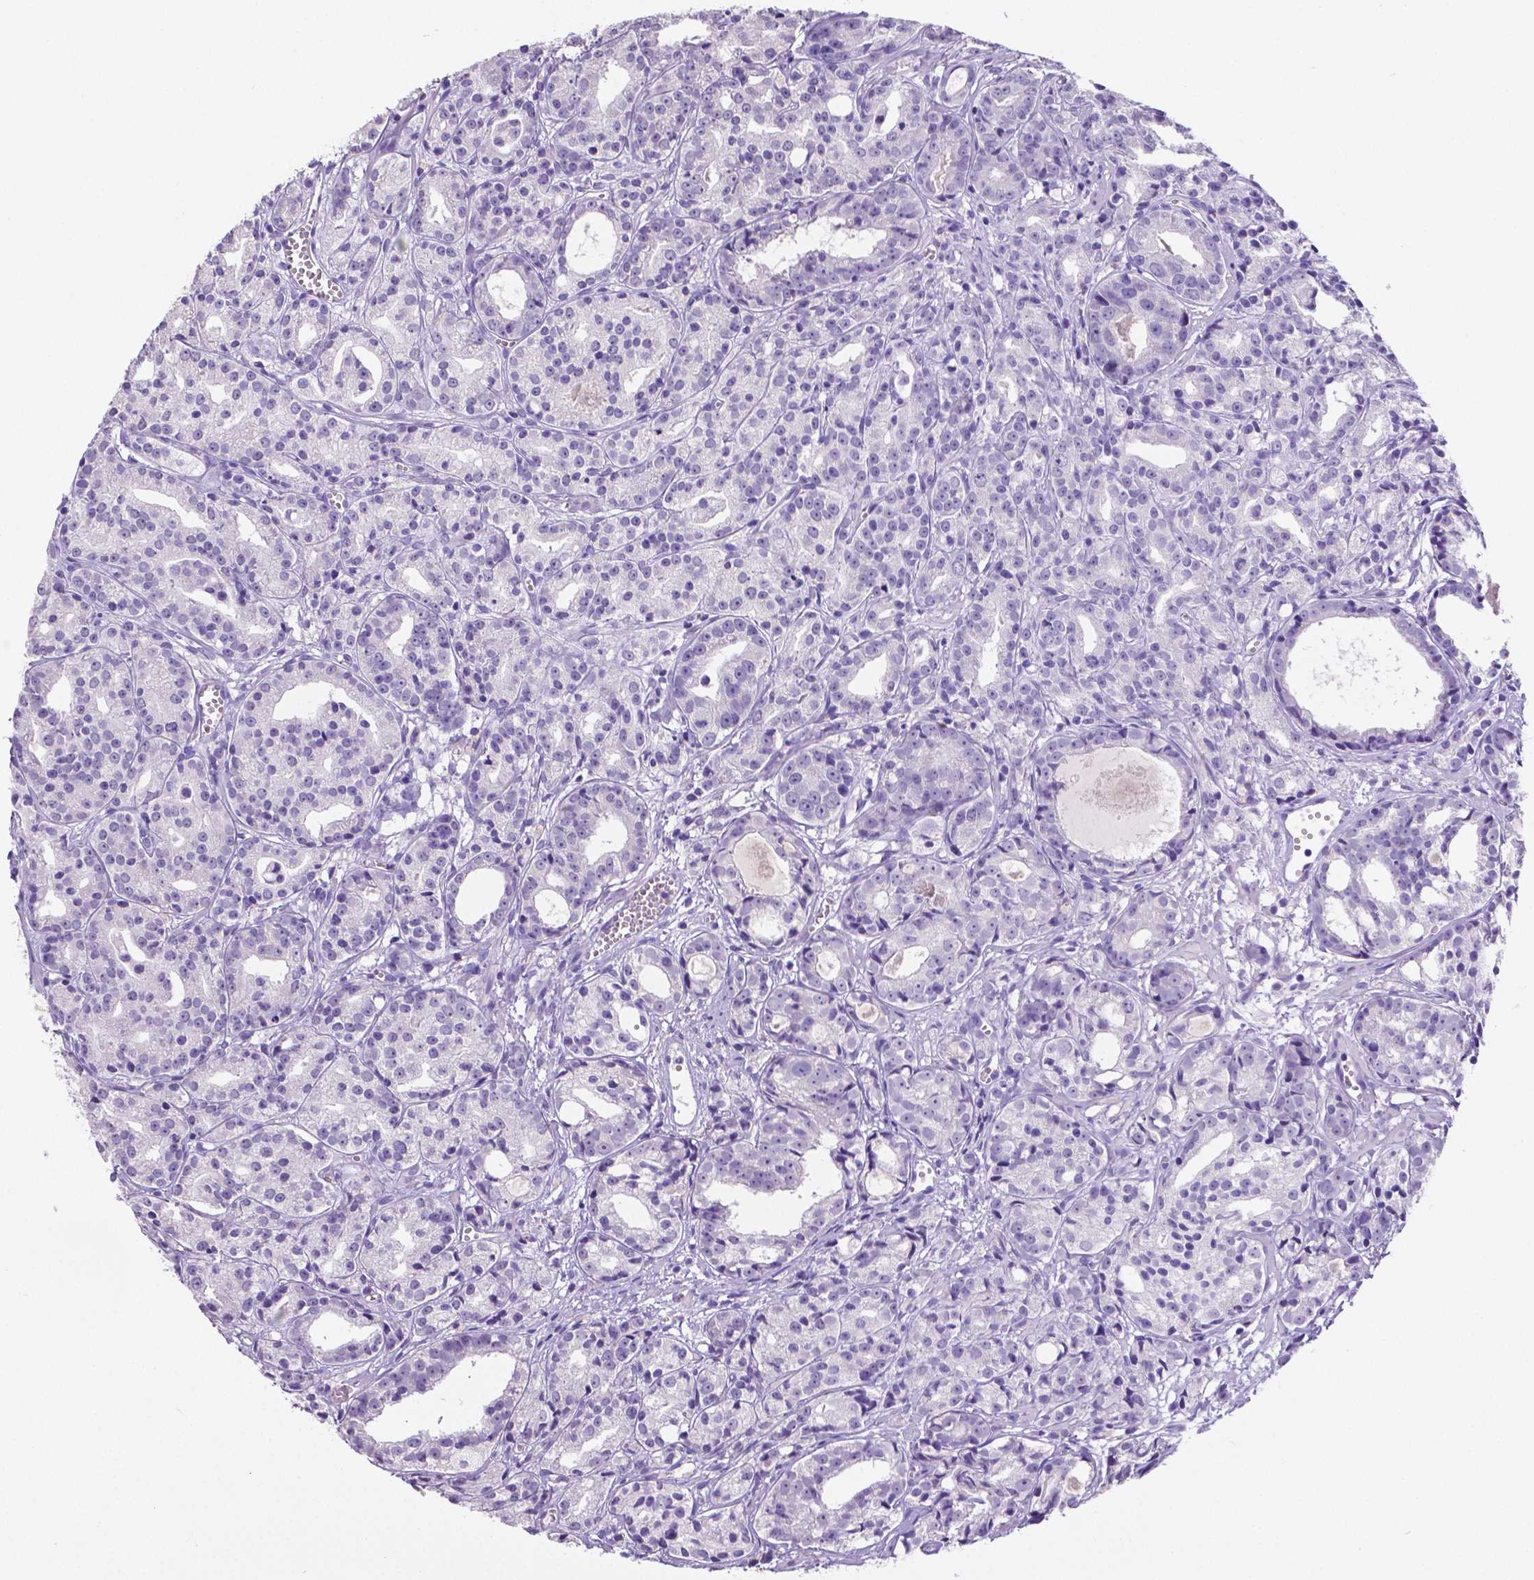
{"staining": {"intensity": "negative", "quantity": "none", "location": "none"}, "tissue": "prostate cancer", "cell_type": "Tumor cells", "image_type": "cancer", "snomed": [{"axis": "morphology", "description": "Adenocarcinoma, Medium grade"}, {"axis": "topography", "description": "Prostate"}], "caption": "The photomicrograph shows no staining of tumor cells in prostate cancer.", "gene": "SATB2", "patient": {"sex": "male", "age": 74}}